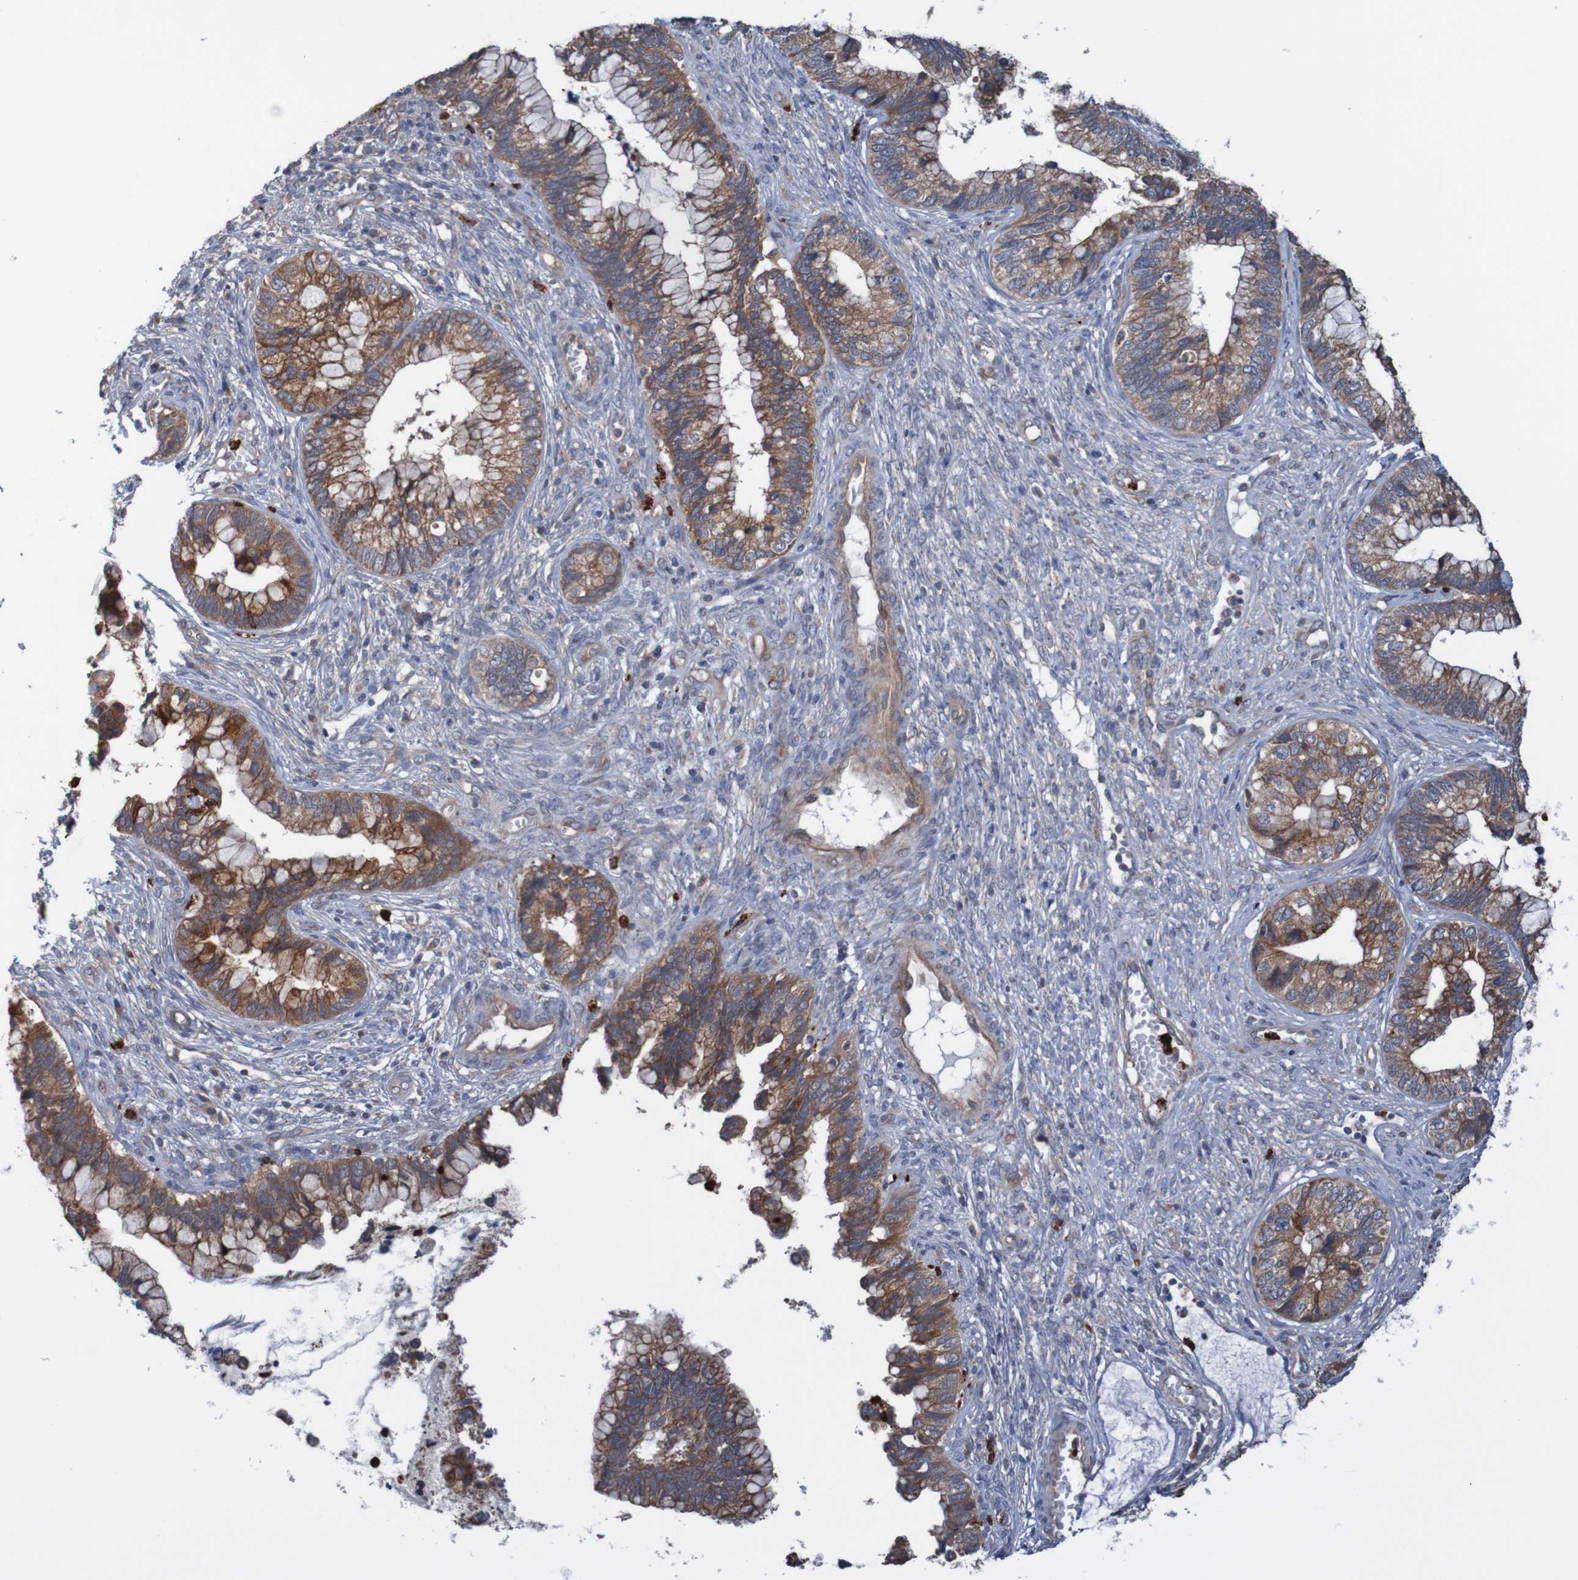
{"staining": {"intensity": "strong", "quantity": ">75%", "location": "cytoplasmic/membranous"}, "tissue": "cervical cancer", "cell_type": "Tumor cells", "image_type": "cancer", "snomed": [{"axis": "morphology", "description": "Adenocarcinoma, NOS"}, {"axis": "topography", "description": "Cervix"}], "caption": "Strong cytoplasmic/membranous positivity is present in about >75% of tumor cells in adenocarcinoma (cervical).", "gene": "ST8SIA6", "patient": {"sex": "female", "age": 44}}